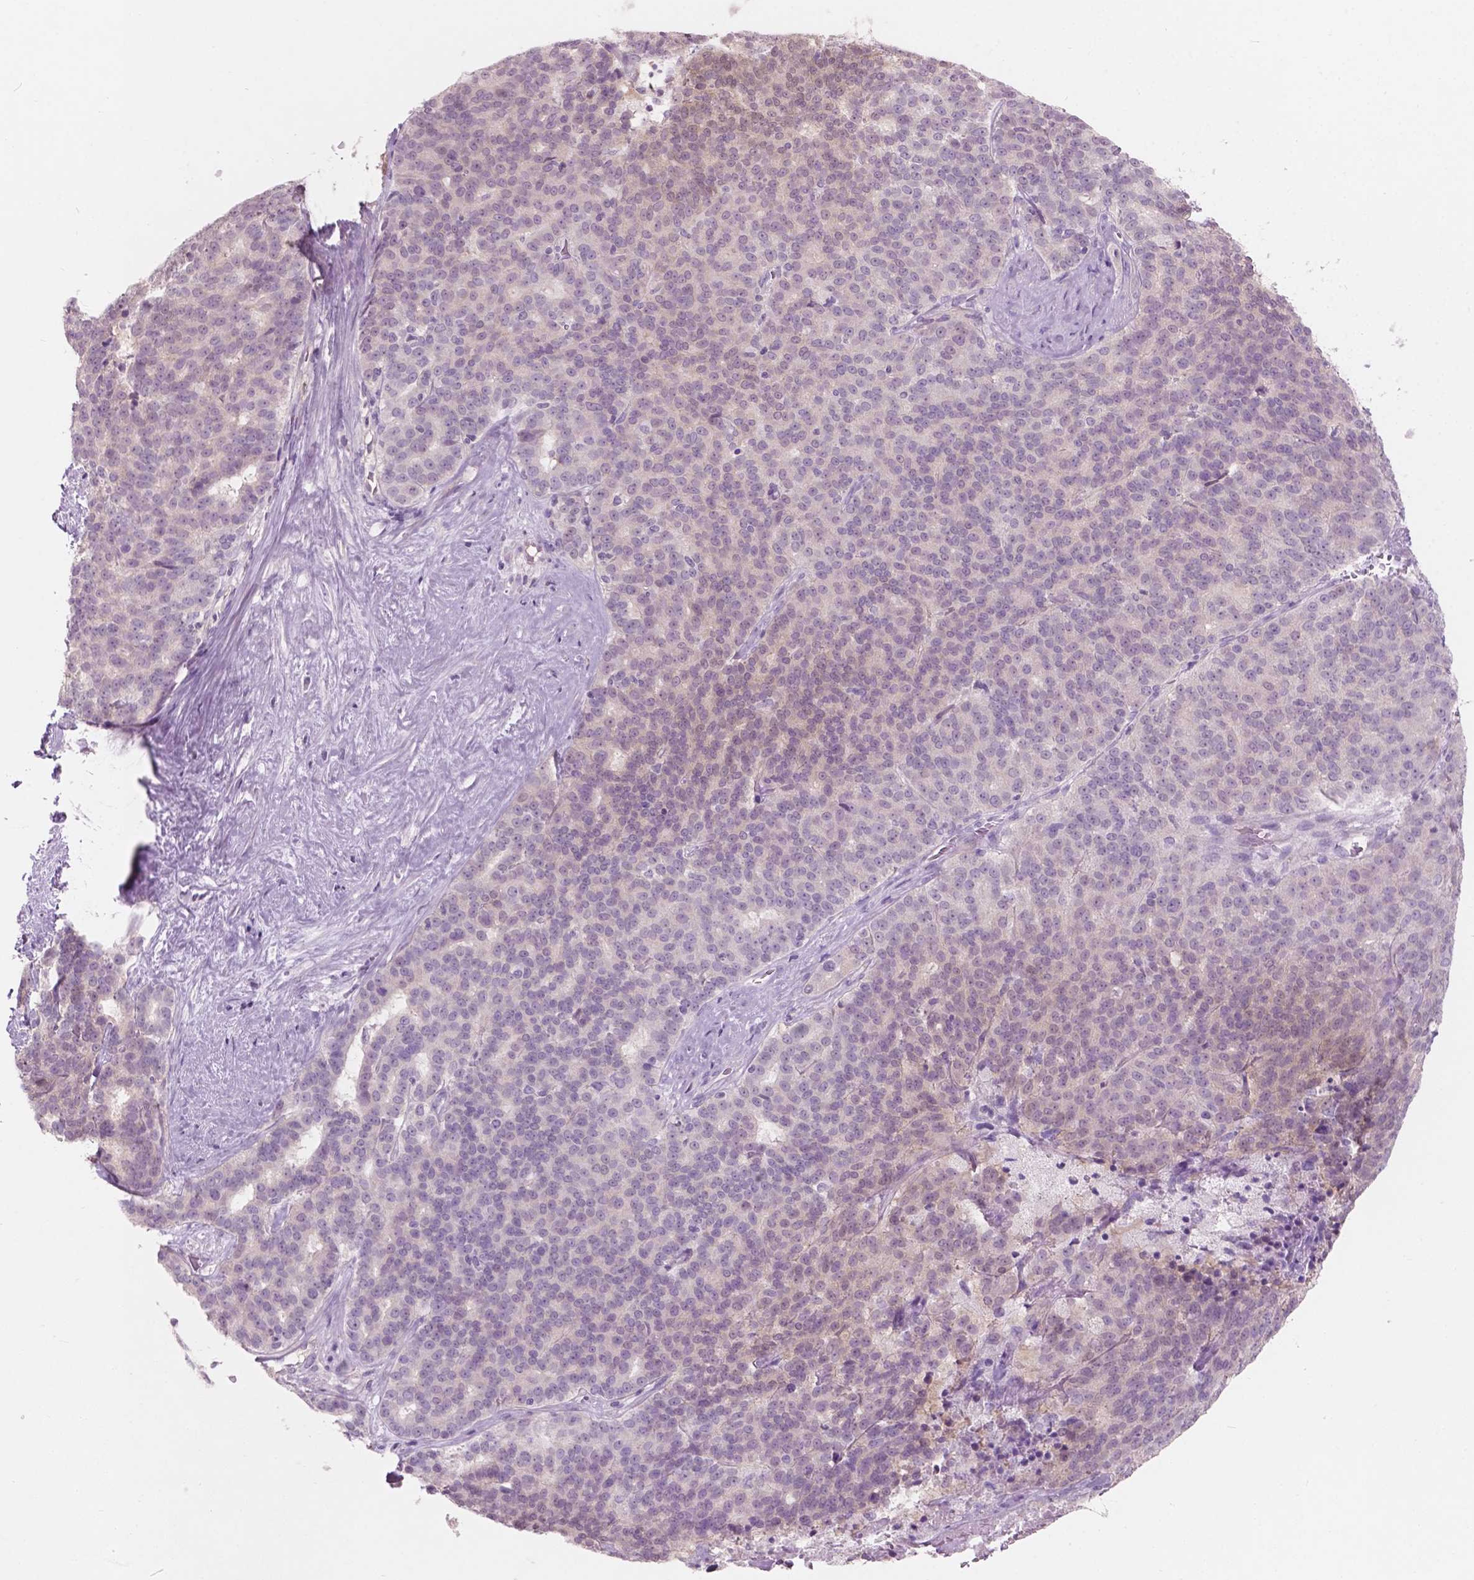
{"staining": {"intensity": "negative", "quantity": "none", "location": "none"}, "tissue": "liver cancer", "cell_type": "Tumor cells", "image_type": "cancer", "snomed": [{"axis": "morphology", "description": "Cholangiocarcinoma"}, {"axis": "topography", "description": "Liver"}], "caption": "This is an IHC histopathology image of liver cancer (cholangiocarcinoma). There is no staining in tumor cells.", "gene": "AWAT1", "patient": {"sex": "female", "age": 47}}